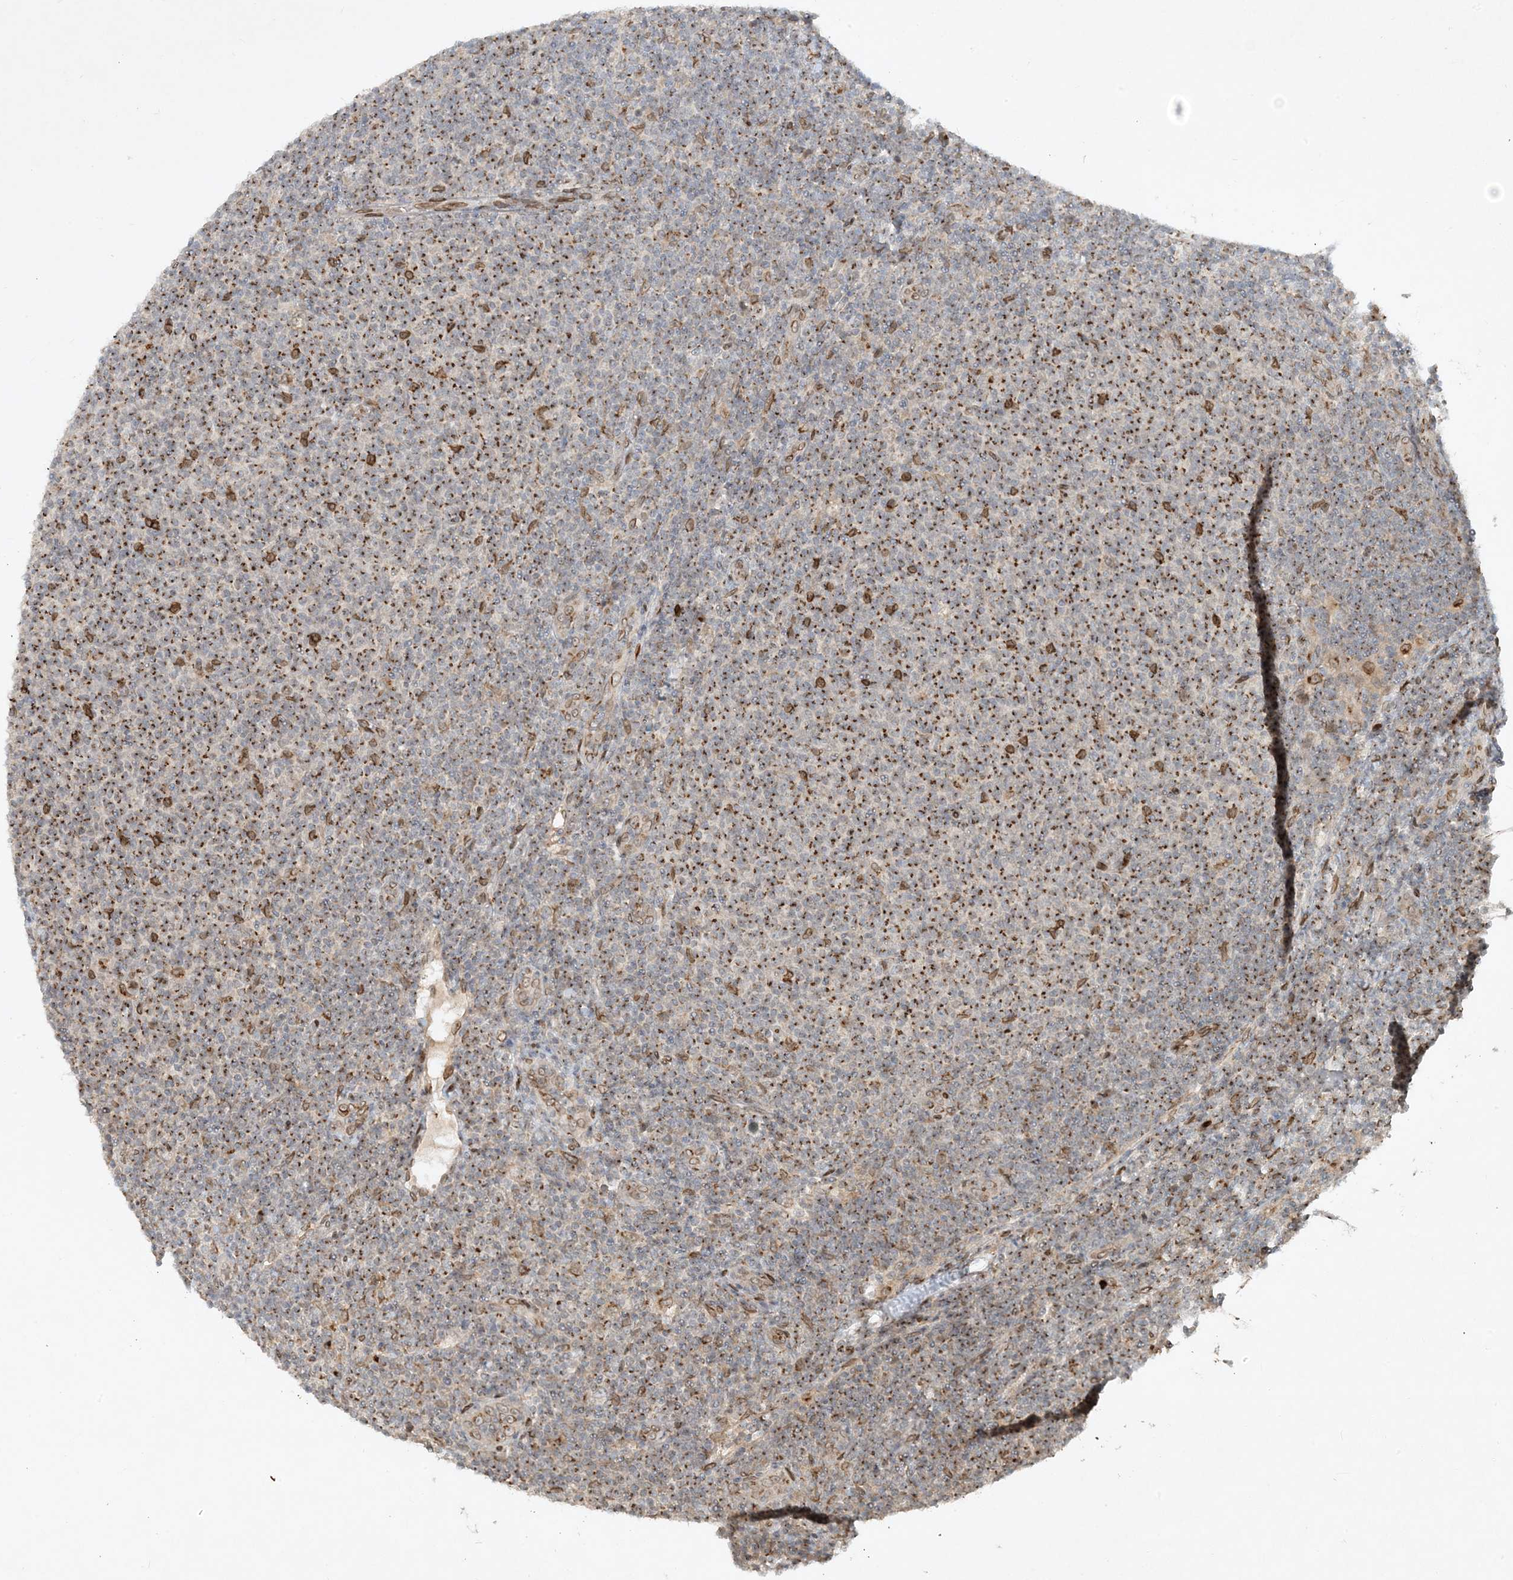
{"staining": {"intensity": "strong", "quantity": "25%-75%", "location": "cytoplasmic/membranous"}, "tissue": "lymphoma", "cell_type": "Tumor cells", "image_type": "cancer", "snomed": [{"axis": "morphology", "description": "Malignant lymphoma, non-Hodgkin's type, Low grade"}, {"axis": "topography", "description": "Lymph node"}], "caption": "Immunohistochemistry (IHC) image of neoplastic tissue: low-grade malignant lymphoma, non-Hodgkin's type stained using immunohistochemistry displays high levels of strong protein expression localized specifically in the cytoplasmic/membranous of tumor cells, appearing as a cytoplasmic/membranous brown color.", "gene": "SLC35A2", "patient": {"sex": "male", "age": 66}}